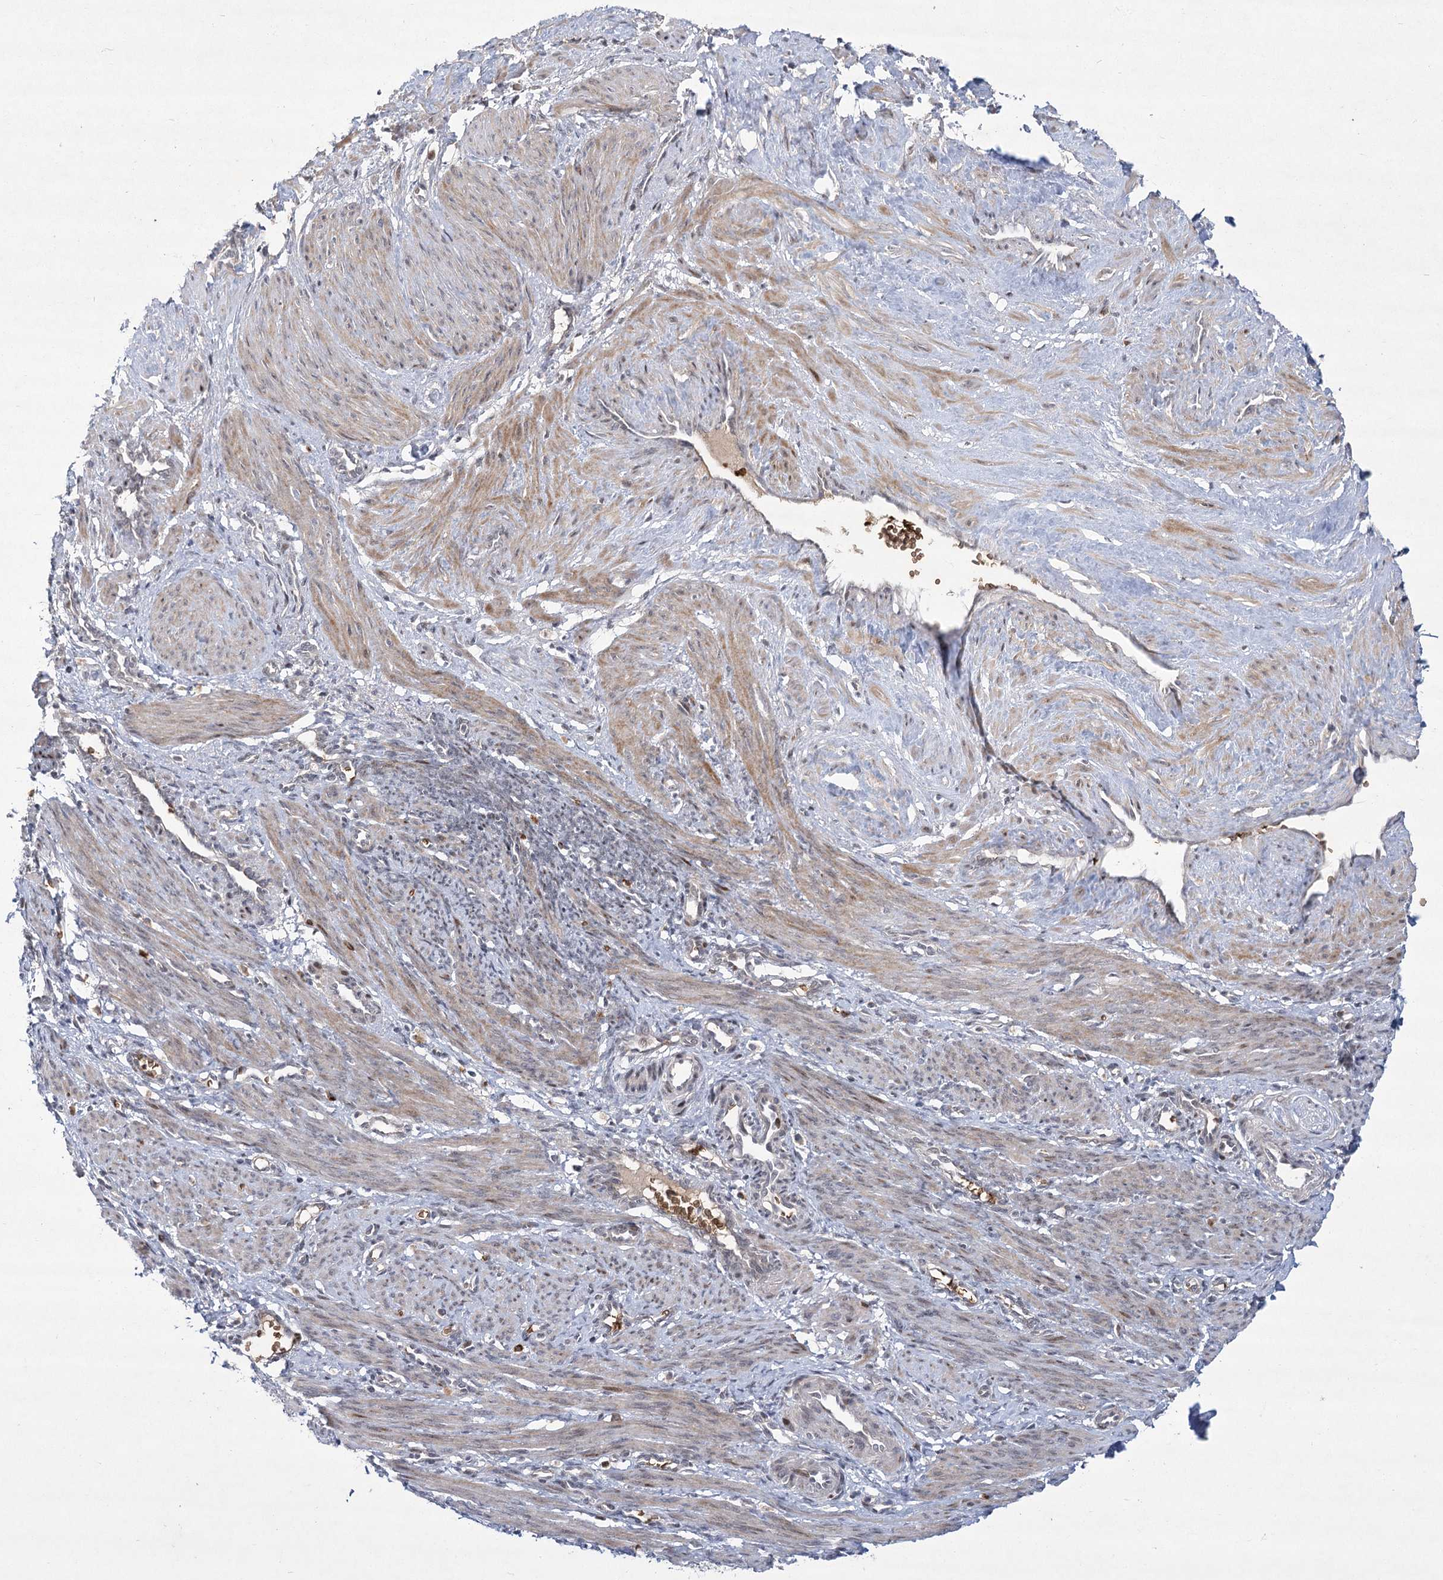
{"staining": {"intensity": "weak", "quantity": ">75%", "location": "cytoplasmic/membranous"}, "tissue": "smooth muscle", "cell_type": "Smooth muscle cells", "image_type": "normal", "snomed": [{"axis": "morphology", "description": "Normal tissue, NOS"}, {"axis": "topography", "description": "Endometrium"}], "caption": "Immunohistochemical staining of unremarkable human smooth muscle exhibits low levels of weak cytoplasmic/membranous staining in approximately >75% of smooth muscle cells. (DAB (3,3'-diaminobenzidine) IHC, brown staining for protein, blue staining for nuclei).", "gene": "NSMCE4A", "patient": {"sex": "female", "age": 33}}